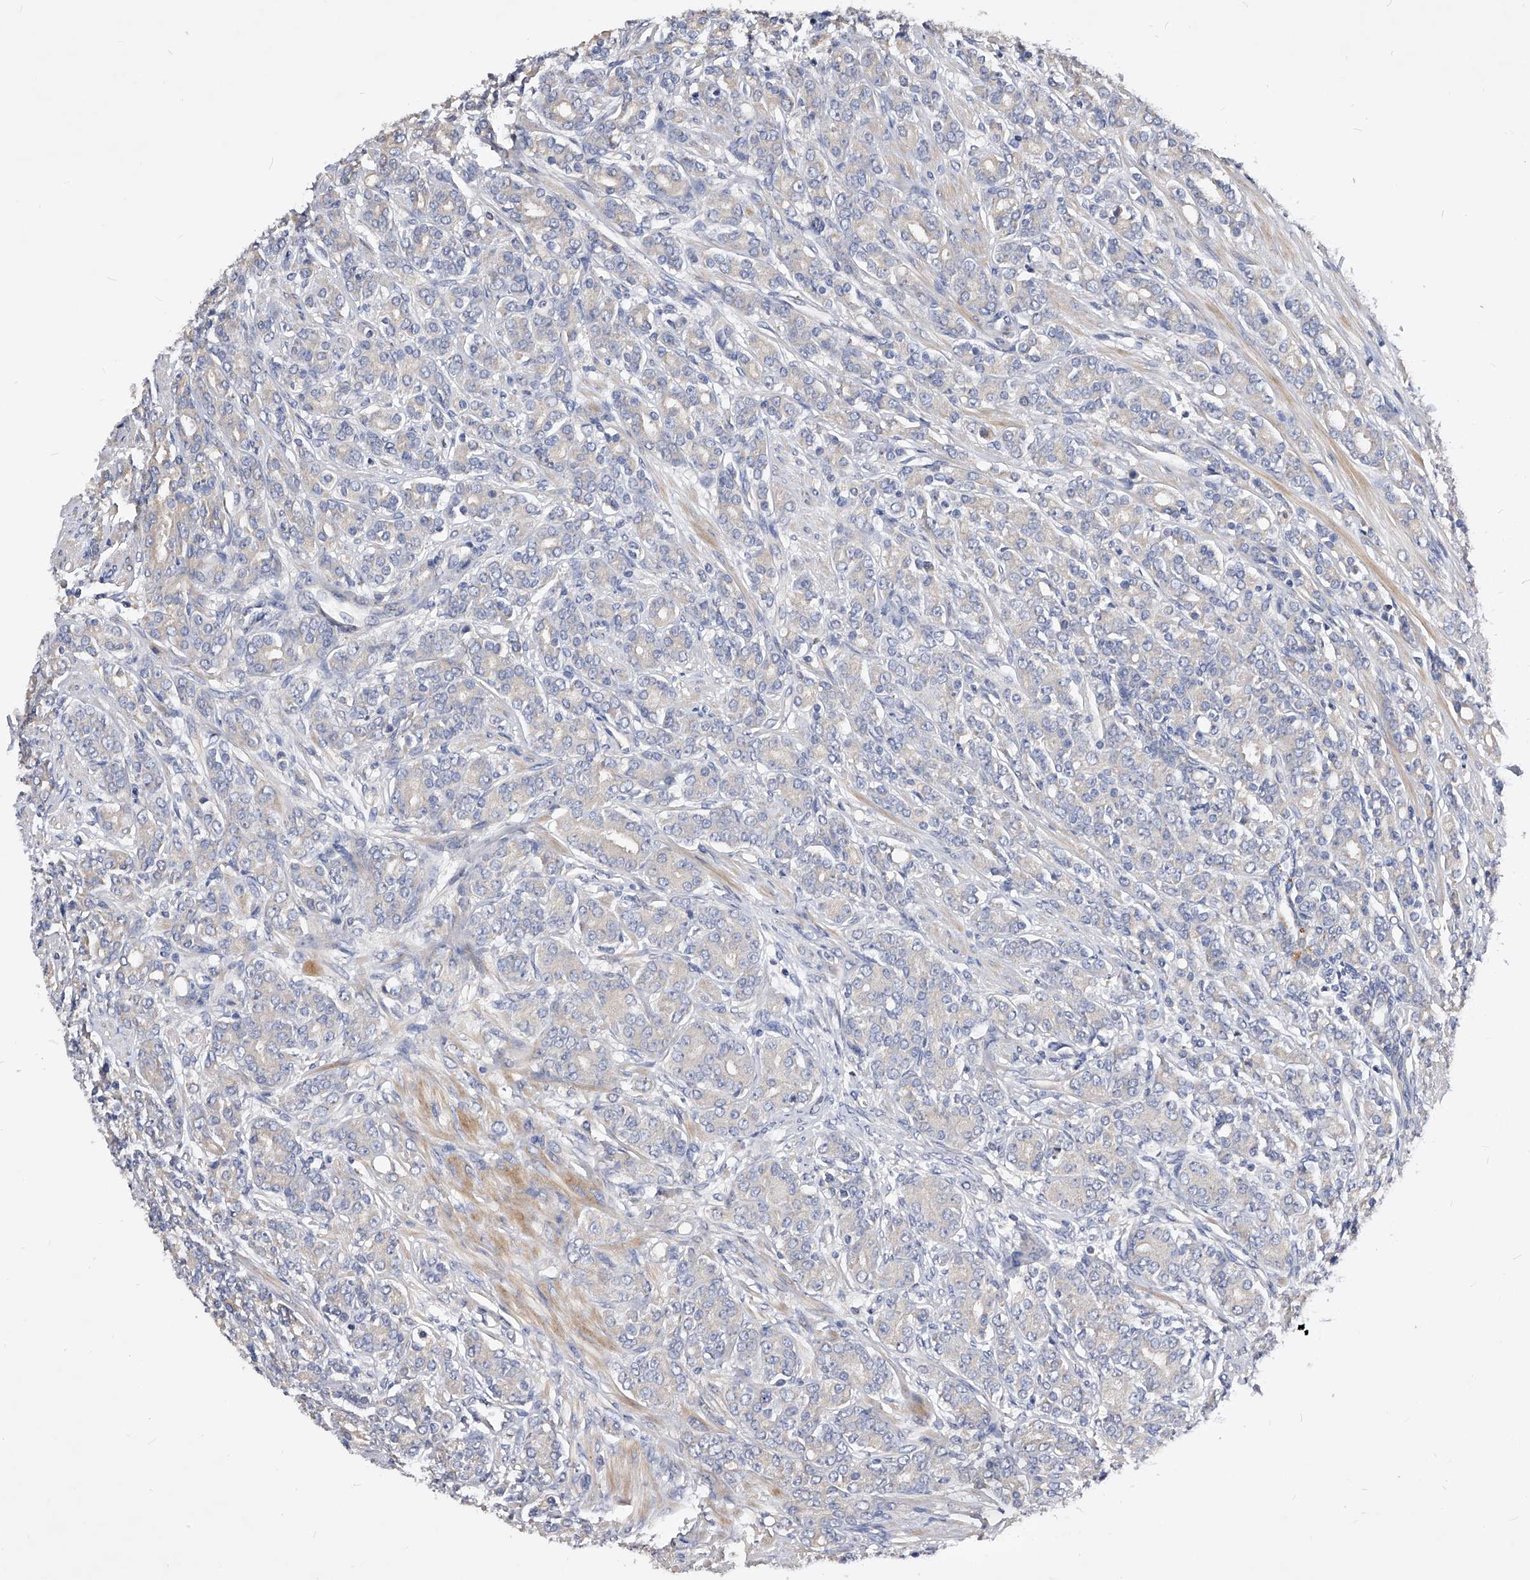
{"staining": {"intensity": "negative", "quantity": "none", "location": "none"}, "tissue": "prostate cancer", "cell_type": "Tumor cells", "image_type": "cancer", "snomed": [{"axis": "morphology", "description": "Adenocarcinoma, High grade"}, {"axis": "topography", "description": "Prostate"}], "caption": "Prostate high-grade adenocarcinoma was stained to show a protein in brown. There is no significant staining in tumor cells.", "gene": "ARL4C", "patient": {"sex": "male", "age": 62}}